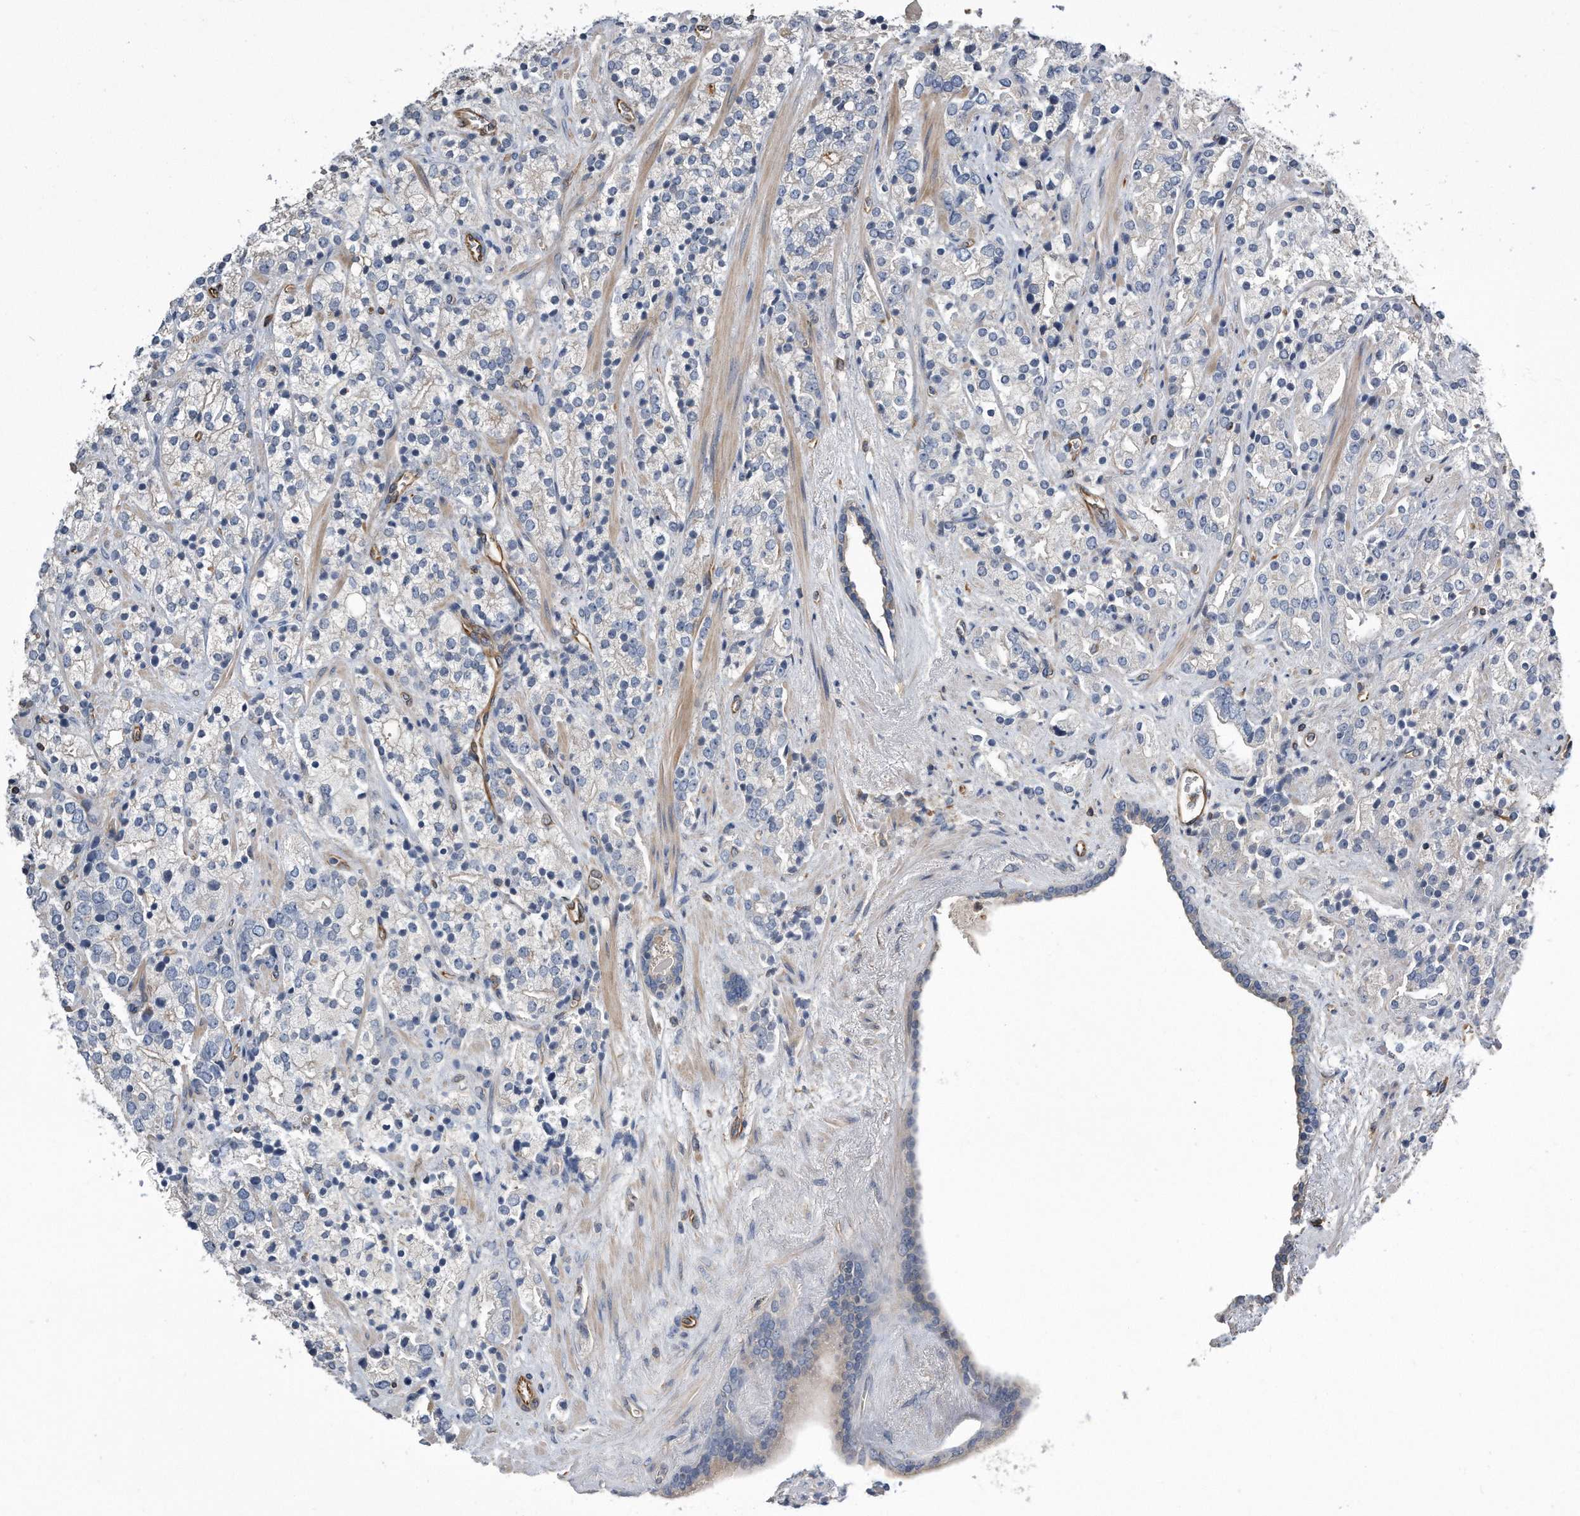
{"staining": {"intensity": "negative", "quantity": "none", "location": "none"}, "tissue": "prostate cancer", "cell_type": "Tumor cells", "image_type": "cancer", "snomed": [{"axis": "morphology", "description": "Adenocarcinoma, High grade"}, {"axis": "topography", "description": "Prostate"}], "caption": "Immunohistochemistry (IHC) micrograph of neoplastic tissue: human prostate adenocarcinoma (high-grade) stained with DAB (3,3'-diaminobenzidine) exhibits no significant protein positivity in tumor cells.", "gene": "GPC1", "patient": {"sex": "male", "age": 71}}